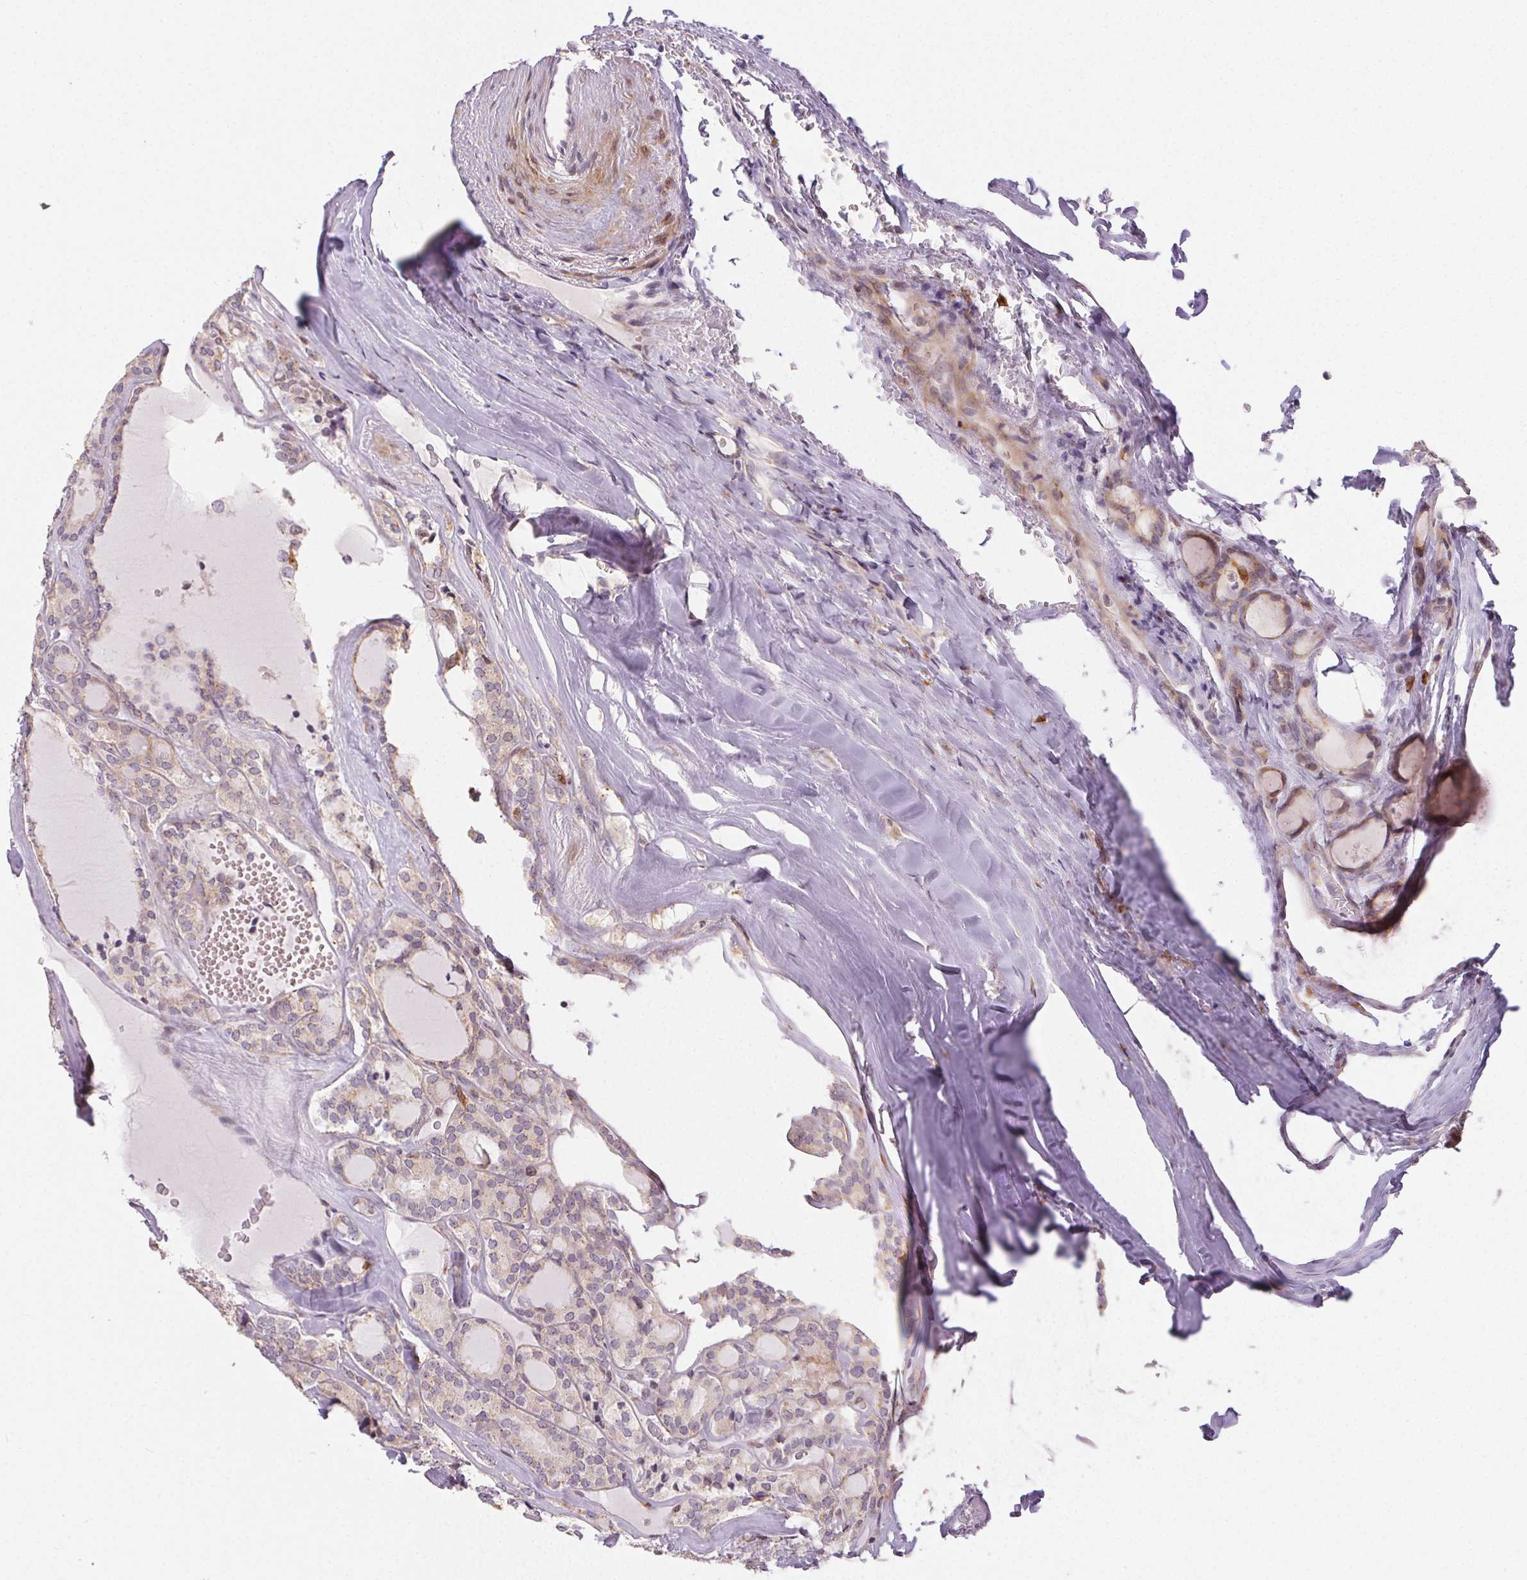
{"staining": {"intensity": "weak", "quantity": "25%-75%", "location": "cytoplasmic/membranous"}, "tissue": "thyroid cancer", "cell_type": "Tumor cells", "image_type": "cancer", "snomed": [{"axis": "morphology", "description": "Follicular adenoma carcinoma, NOS"}, {"axis": "topography", "description": "Thyroid gland"}], "caption": "DAB immunohistochemical staining of follicular adenoma carcinoma (thyroid) reveals weak cytoplasmic/membranous protein expression in approximately 25%-75% of tumor cells.", "gene": "RPGRIP1", "patient": {"sex": "male", "age": 74}}